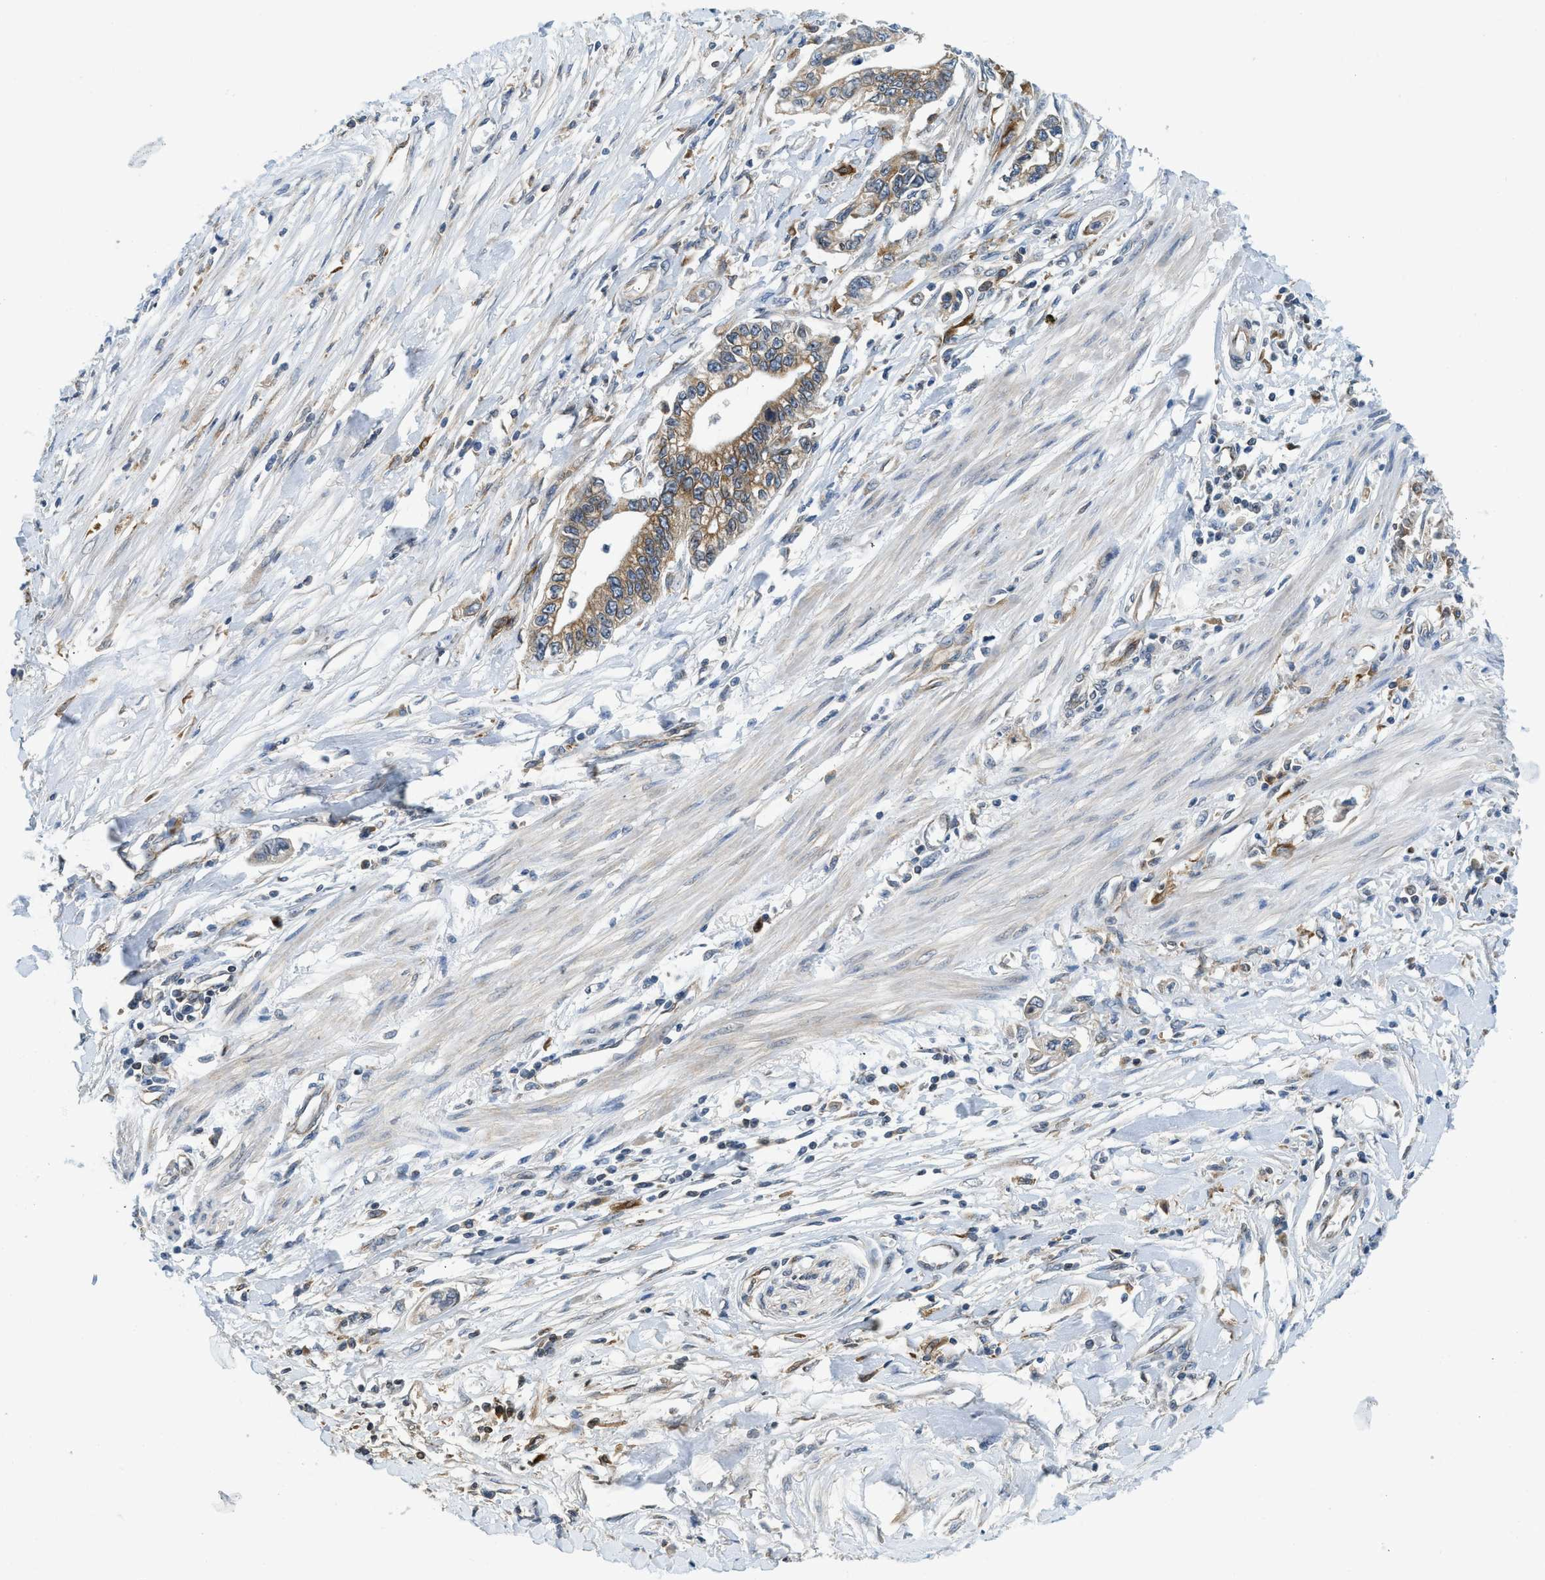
{"staining": {"intensity": "moderate", "quantity": ">75%", "location": "cytoplasmic/membranous"}, "tissue": "pancreatic cancer", "cell_type": "Tumor cells", "image_type": "cancer", "snomed": [{"axis": "morphology", "description": "Adenocarcinoma, NOS"}, {"axis": "topography", "description": "Pancreas"}], "caption": "Pancreatic cancer stained with a protein marker shows moderate staining in tumor cells.", "gene": "BCAP31", "patient": {"sex": "male", "age": 56}}